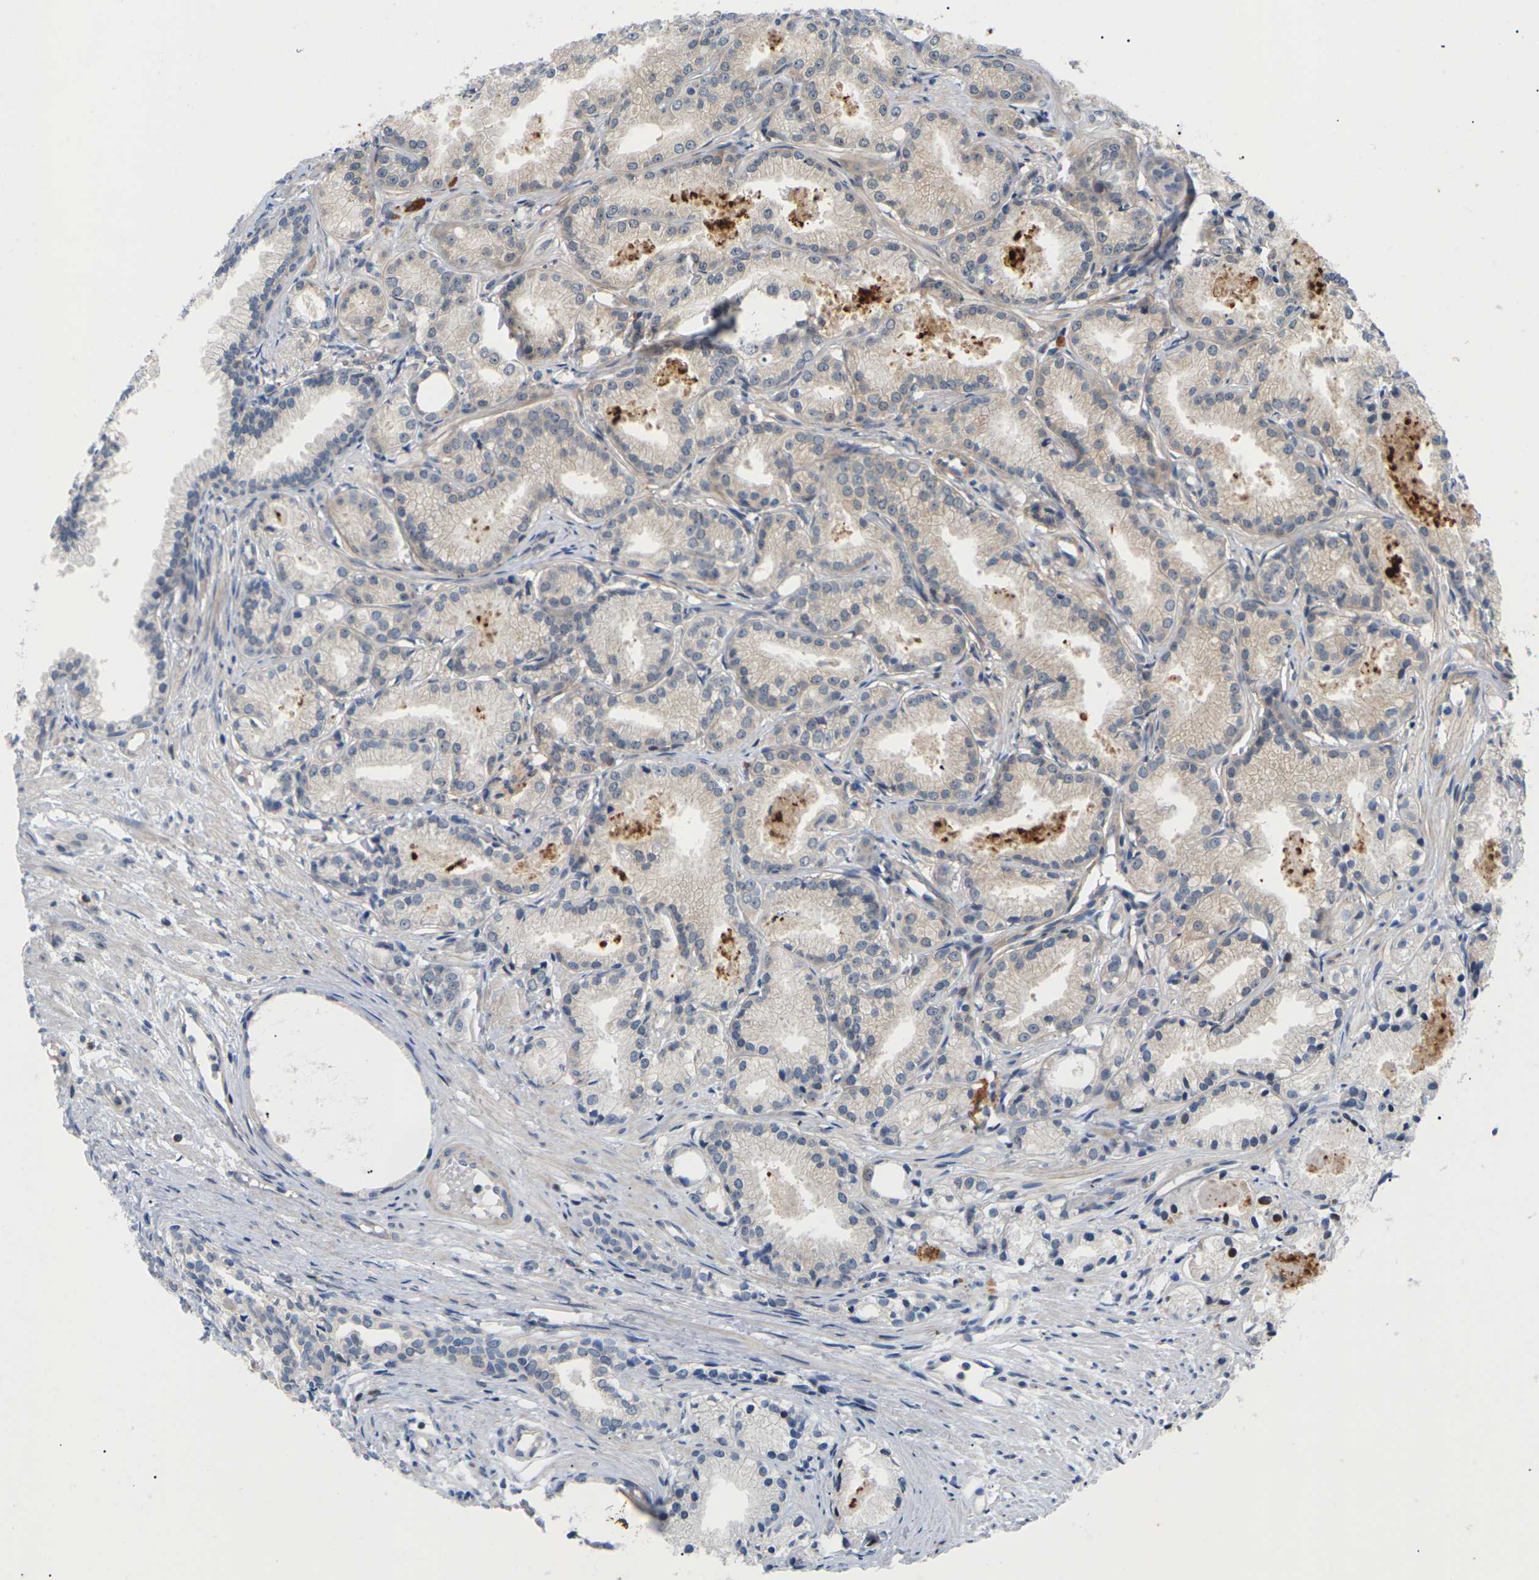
{"staining": {"intensity": "weak", "quantity": "25%-75%", "location": "cytoplasmic/membranous"}, "tissue": "prostate cancer", "cell_type": "Tumor cells", "image_type": "cancer", "snomed": [{"axis": "morphology", "description": "Adenocarcinoma, Low grade"}, {"axis": "topography", "description": "Prostate"}], "caption": "A brown stain labels weak cytoplasmic/membranous positivity of a protein in prostate cancer (adenocarcinoma (low-grade)) tumor cells. (IHC, brightfield microscopy, high magnification).", "gene": "RPS6KA3", "patient": {"sex": "male", "age": 72}}